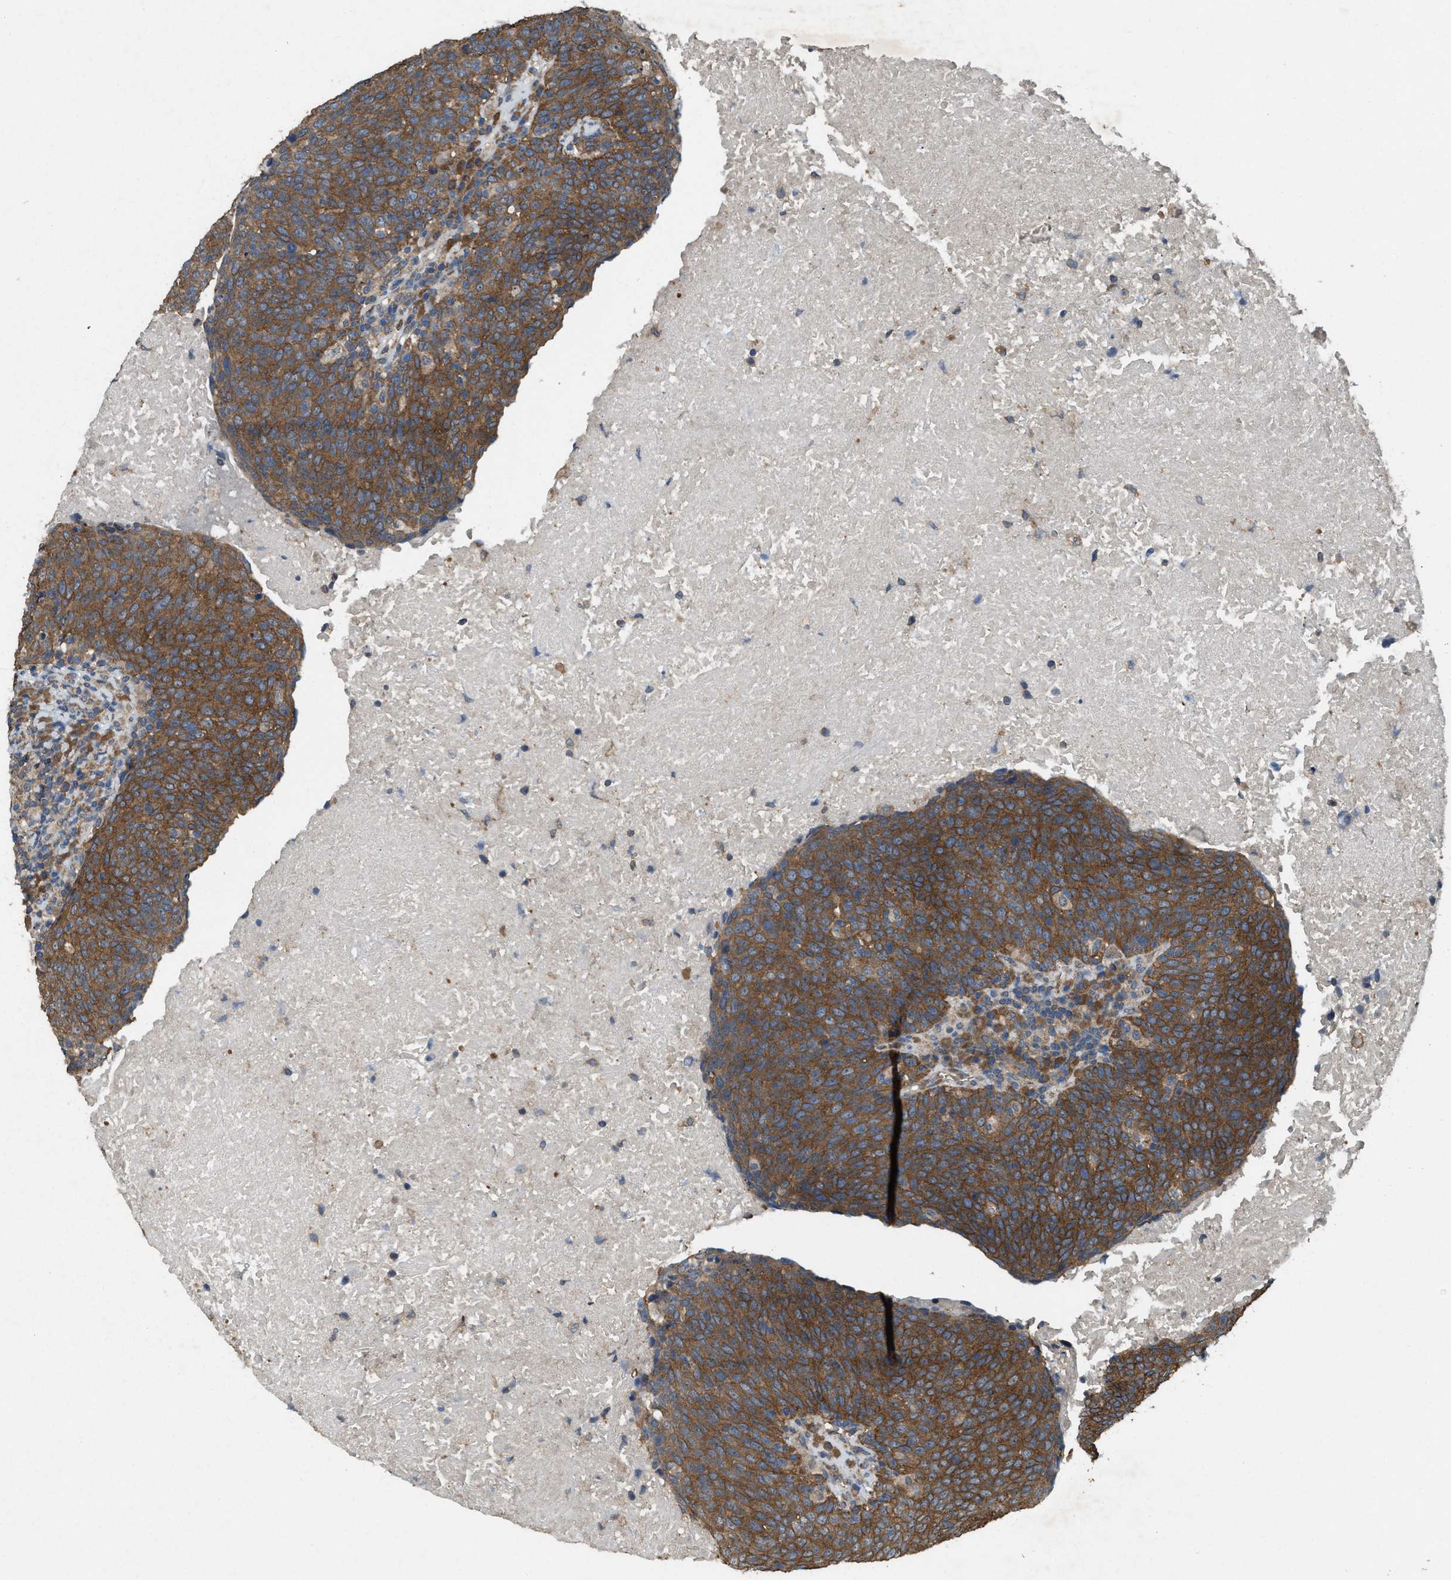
{"staining": {"intensity": "strong", "quantity": ">75%", "location": "cytoplasmic/membranous"}, "tissue": "head and neck cancer", "cell_type": "Tumor cells", "image_type": "cancer", "snomed": [{"axis": "morphology", "description": "Squamous cell carcinoma, NOS"}, {"axis": "morphology", "description": "Squamous cell carcinoma, metastatic, NOS"}, {"axis": "topography", "description": "Lymph node"}, {"axis": "topography", "description": "Head-Neck"}], "caption": "Immunohistochemical staining of head and neck cancer (squamous cell carcinoma) displays high levels of strong cytoplasmic/membranous protein staining in approximately >75% of tumor cells.", "gene": "ARHGEF5", "patient": {"sex": "male", "age": 62}}